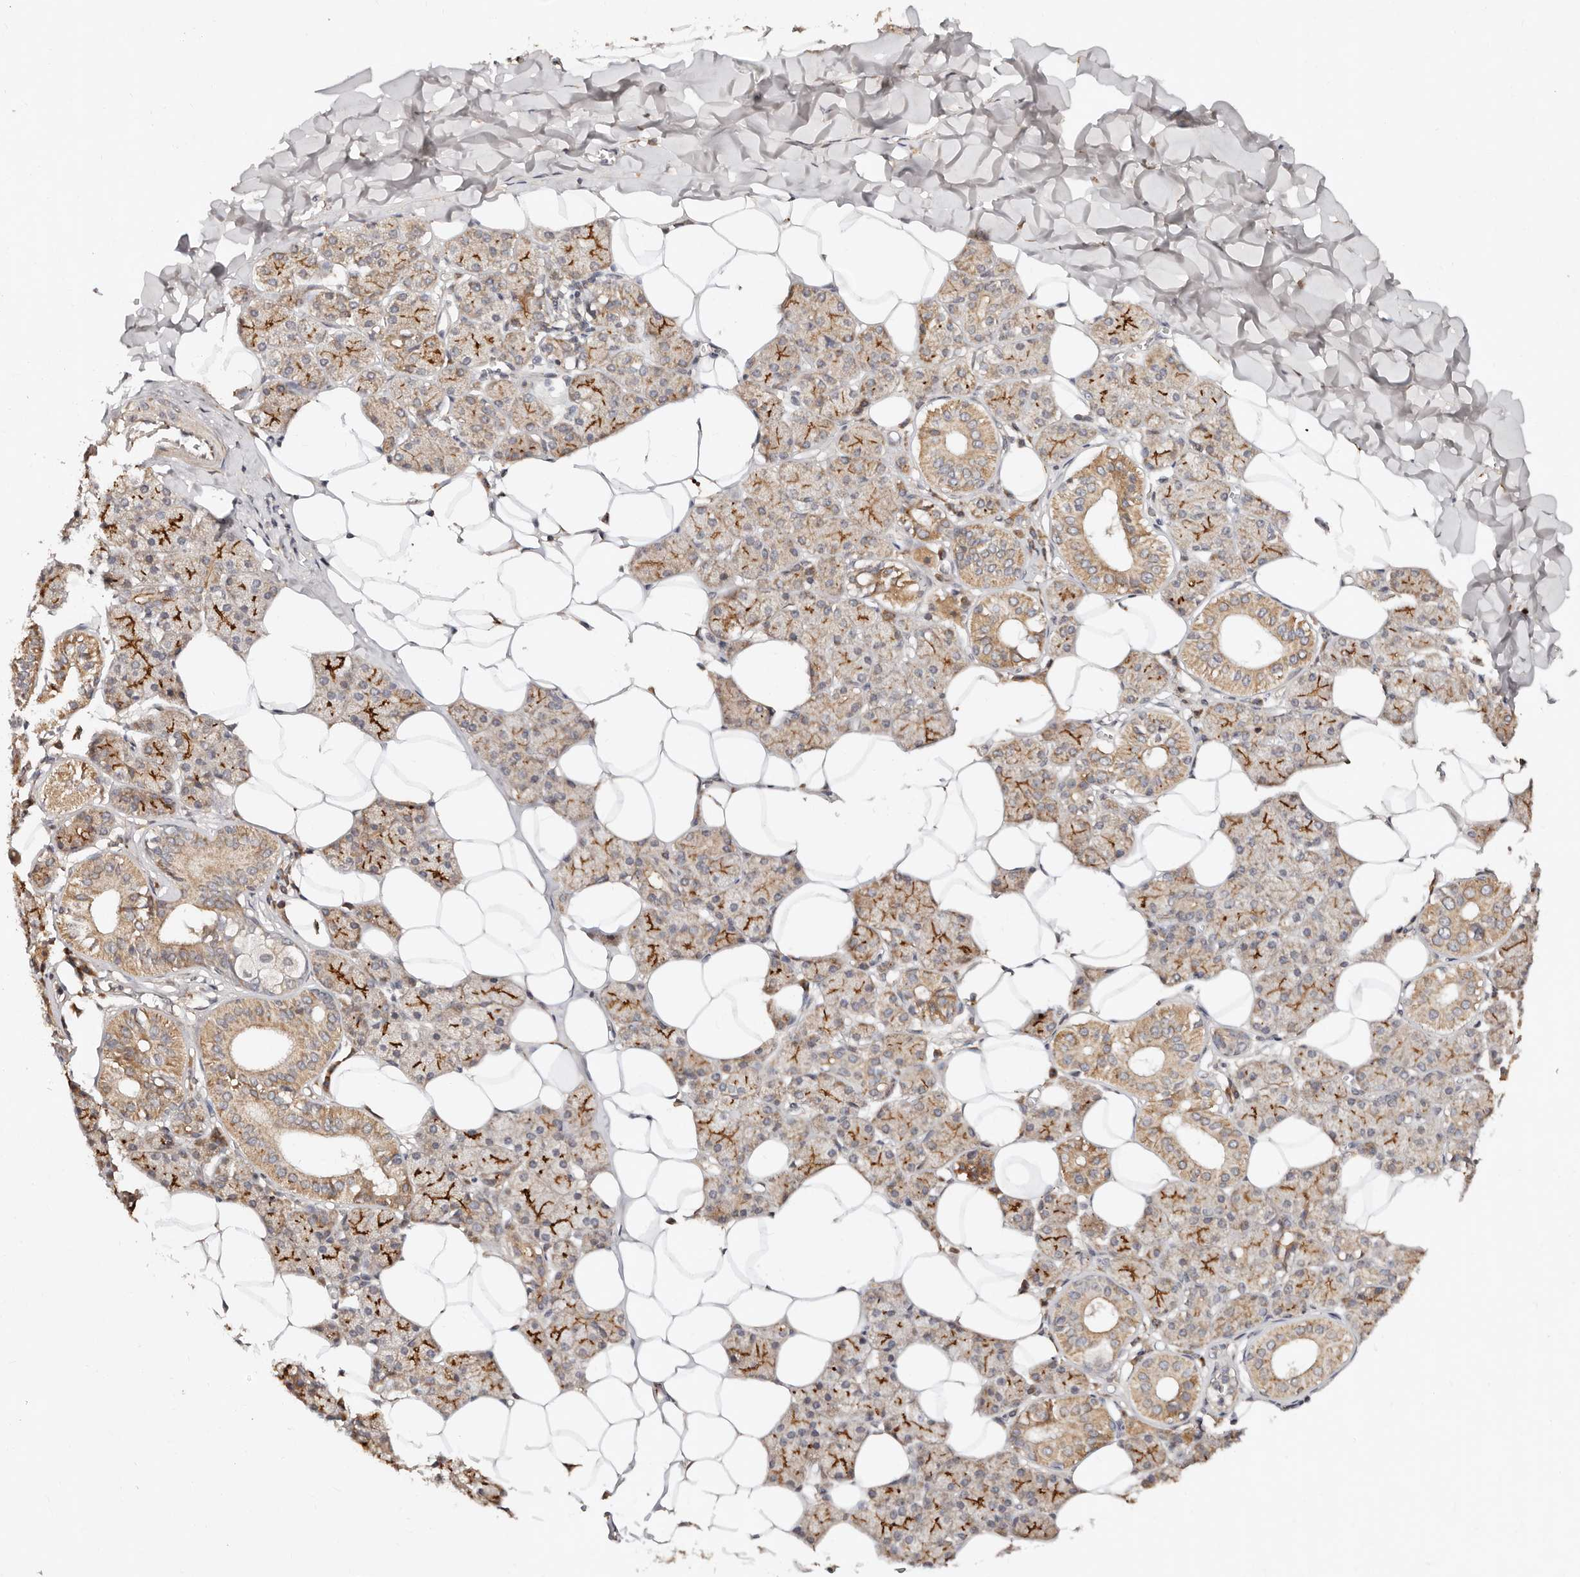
{"staining": {"intensity": "strong", "quantity": ">75%", "location": "cytoplasmic/membranous"}, "tissue": "salivary gland", "cell_type": "Glandular cells", "image_type": "normal", "snomed": [{"axis": "morphology", "description": "Normal tissue, NOS"}, {"axis": "topography", "description": "Salivary gland"}], "caption": "Immunohistochemical staining of unremarkable salivary gland shows >75% levels of strong cytoplasmic/membranous protein staining in about >75% of glandular cells.", "gene": "DENND11", "patient": {"sex": "female", "age": 33}}